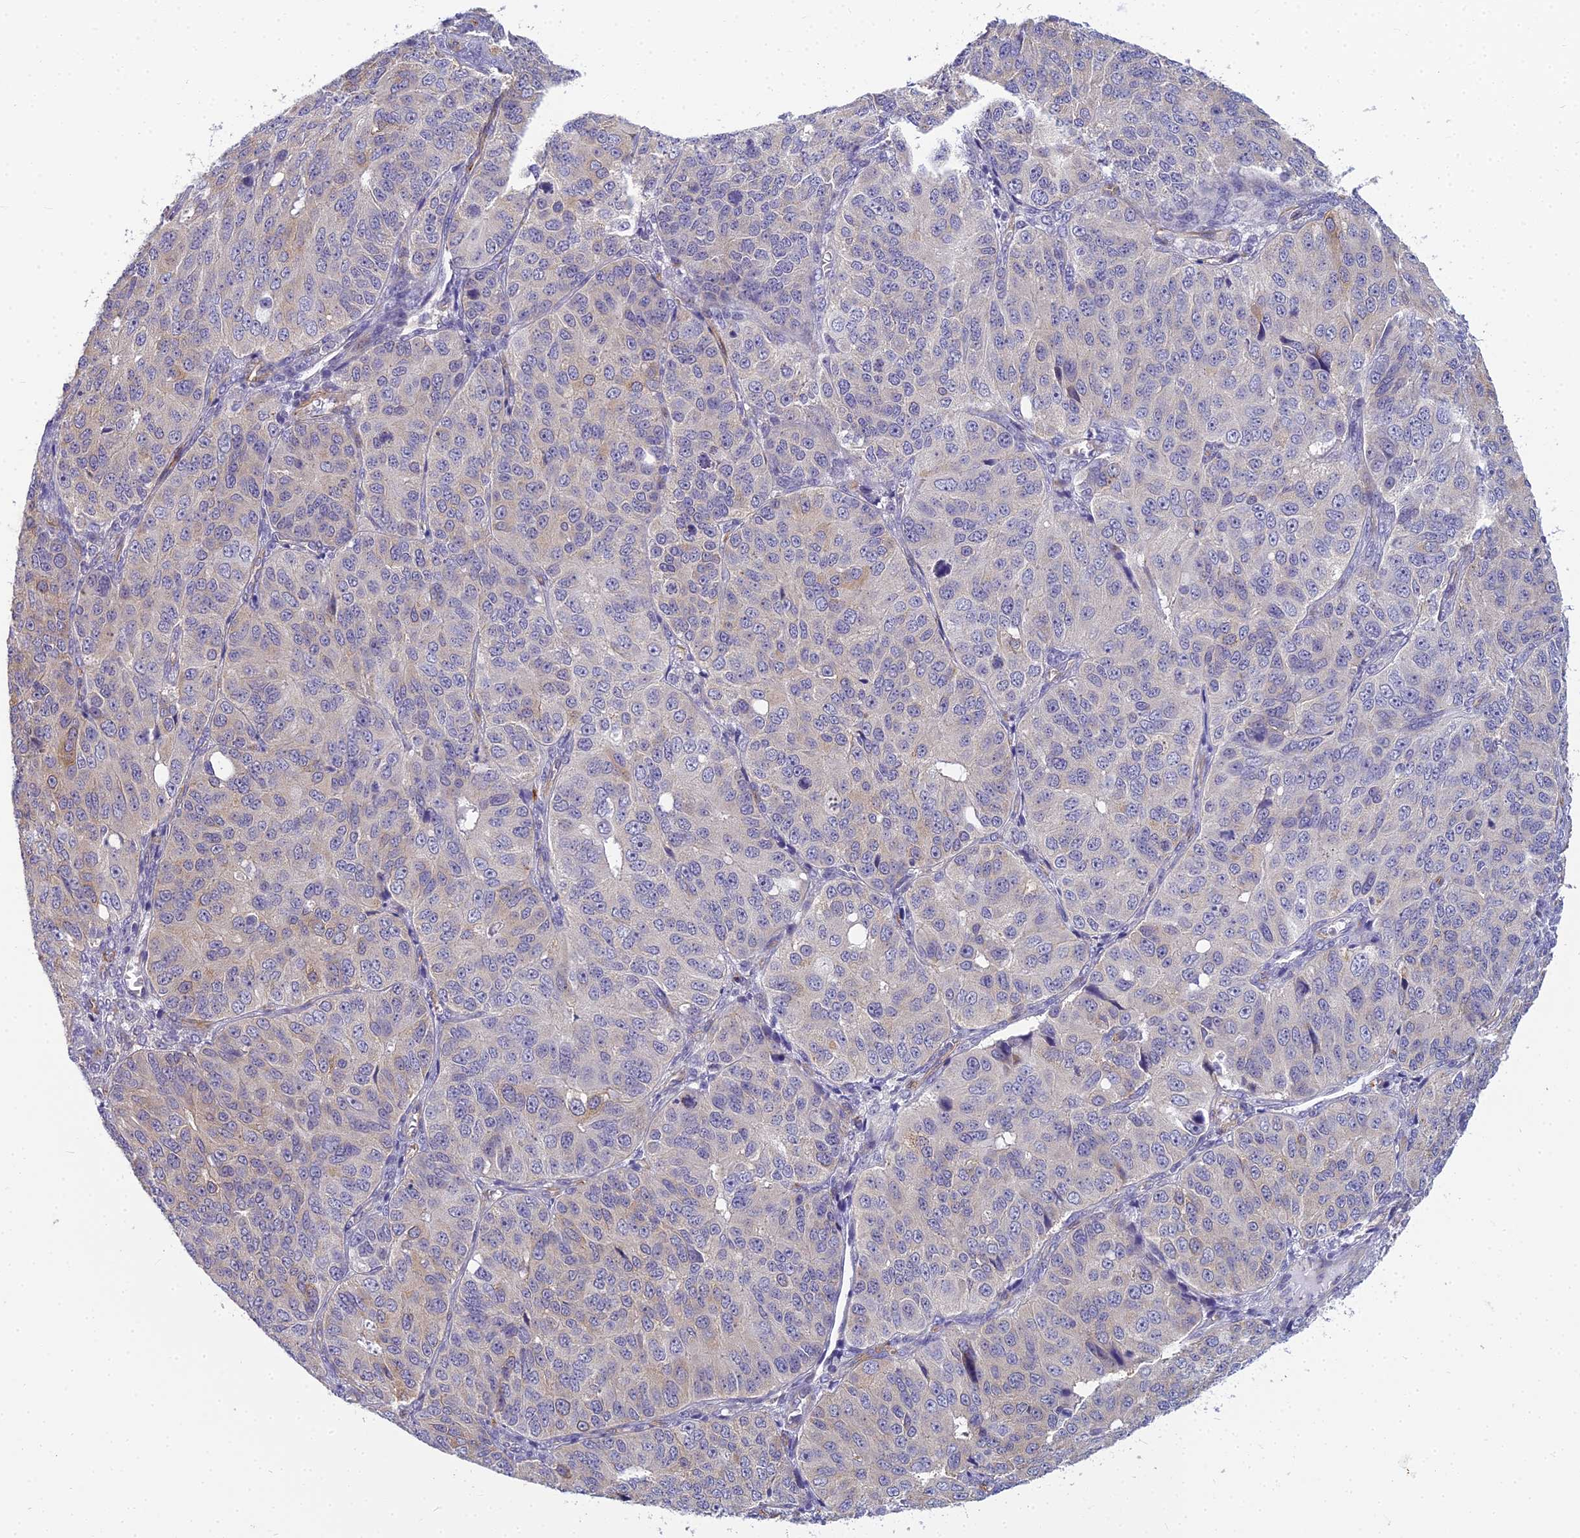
{"staining": {"intensity": "negative", "quantity": "none", "location": "none"}, "tissue": "ovarian cancer", "cell_type": "Tumor cells", "image_type": "cancer", "snomed": [{"axis": "morphology", "description": "Carcinoma, endometroid"}, {"axis": "topography", "description": "Ovary"}], "caption": "IHC photomicrograph of neoplastic tissue: human endometroid carcinoma (ovarian) stained with DAB (3,3'-diaminobenzidine) shows no significant protein expression in tumor cells.", "gene": "RGL3", "patient": {"sex": "female", "age": 51}}